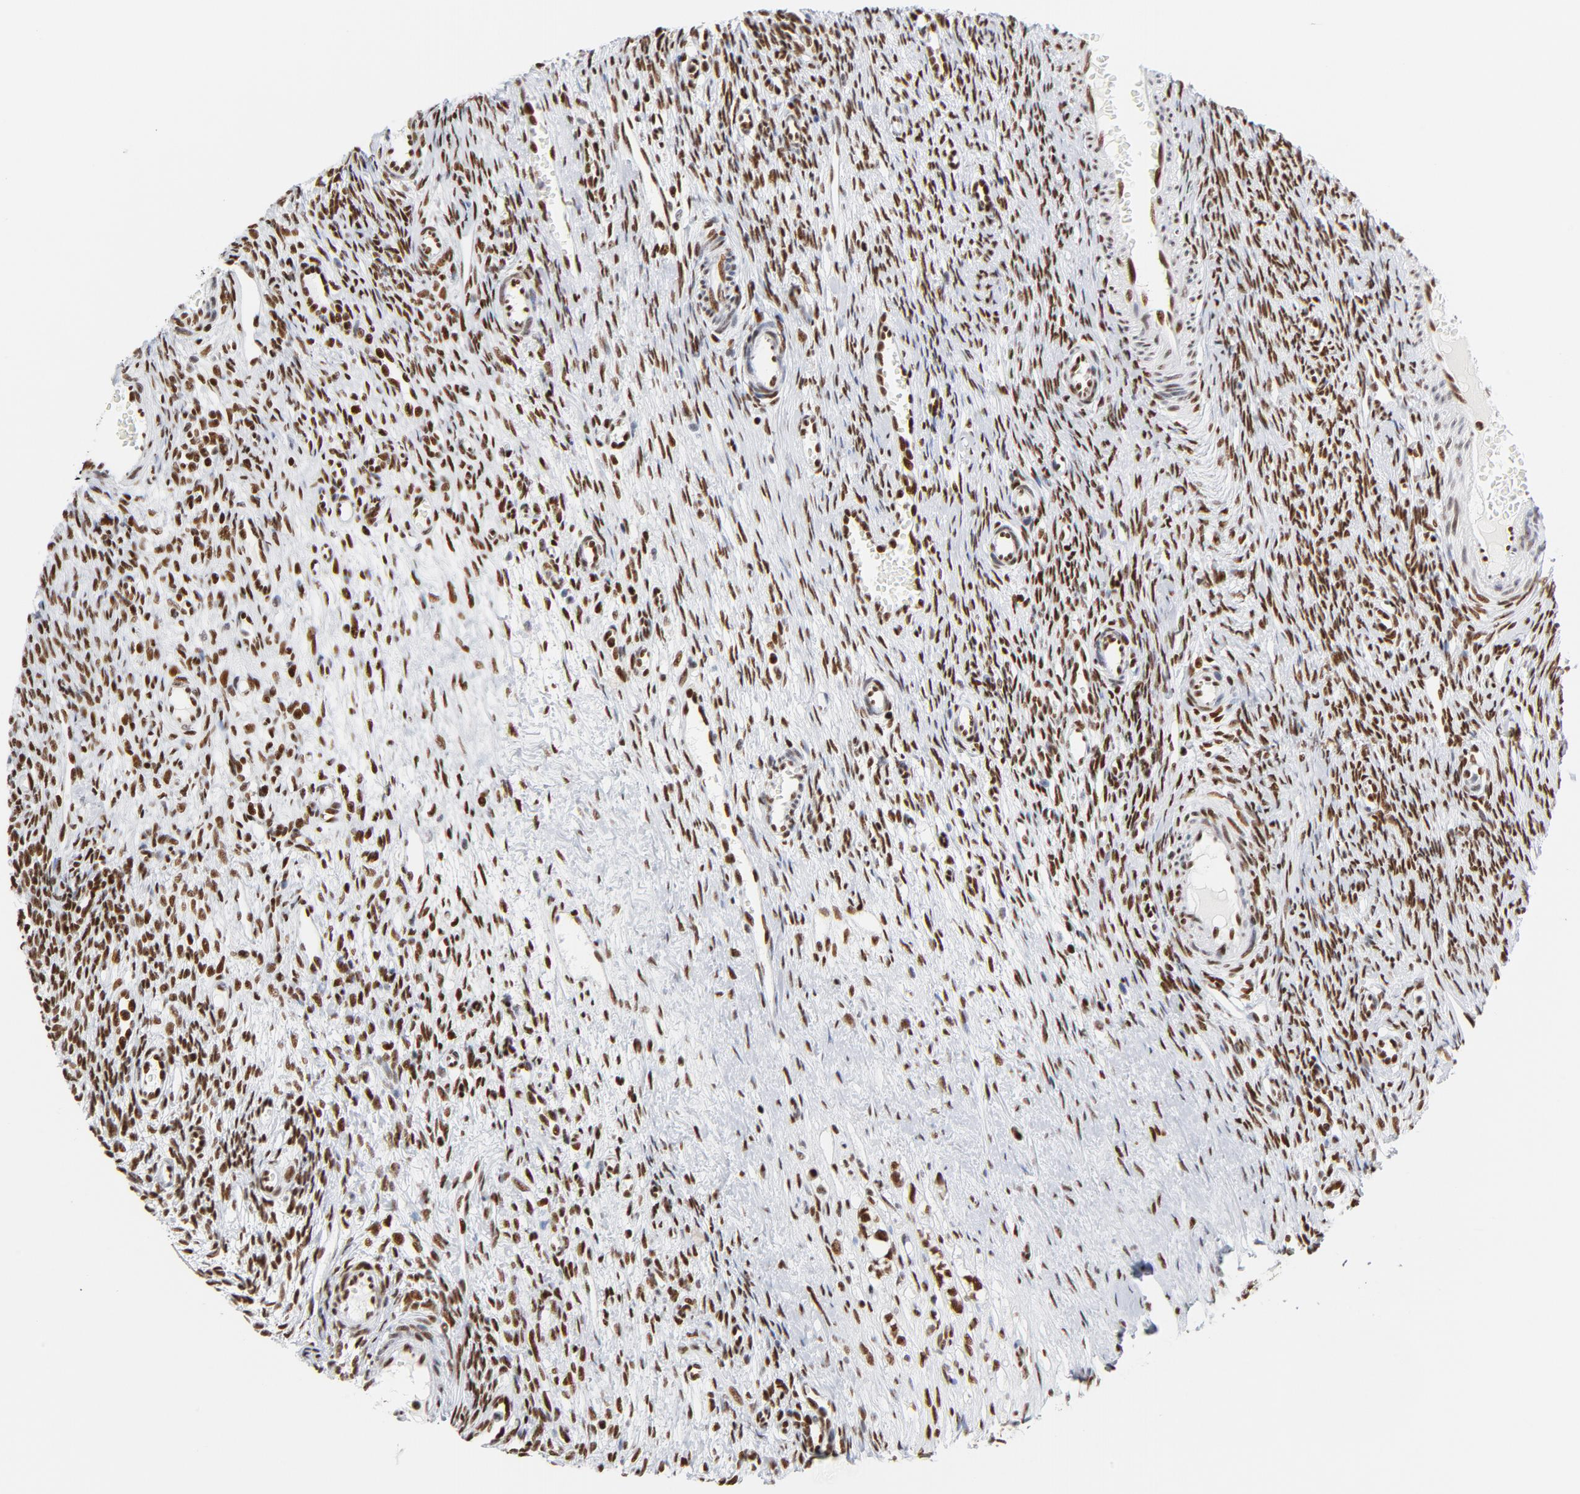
{"staining": {"intensity": "strong", "quantity": ">75%", "location": "nuclear"}, "tissue": "ovary", "cell_type": "Ovarian stroma cells", "image_type": "normal", "snomed": [{"axis": "morphology", "description": "Normal tissue, NOS"}, {"axis": "topography", "description": "Ovary"}], "caption": "A high amount of strong nuclear positivity is appreciated in about >75% of ovarian stroma cells in unremarkable ovary. (Stains: DAB (3,3'-diaminobenzidine) in brown, nuclei in blue, Microscopy: brightfield microscopy at high magnification).", "gene": "XRCC5", "patient": {"sex": "female", "age": 33}}